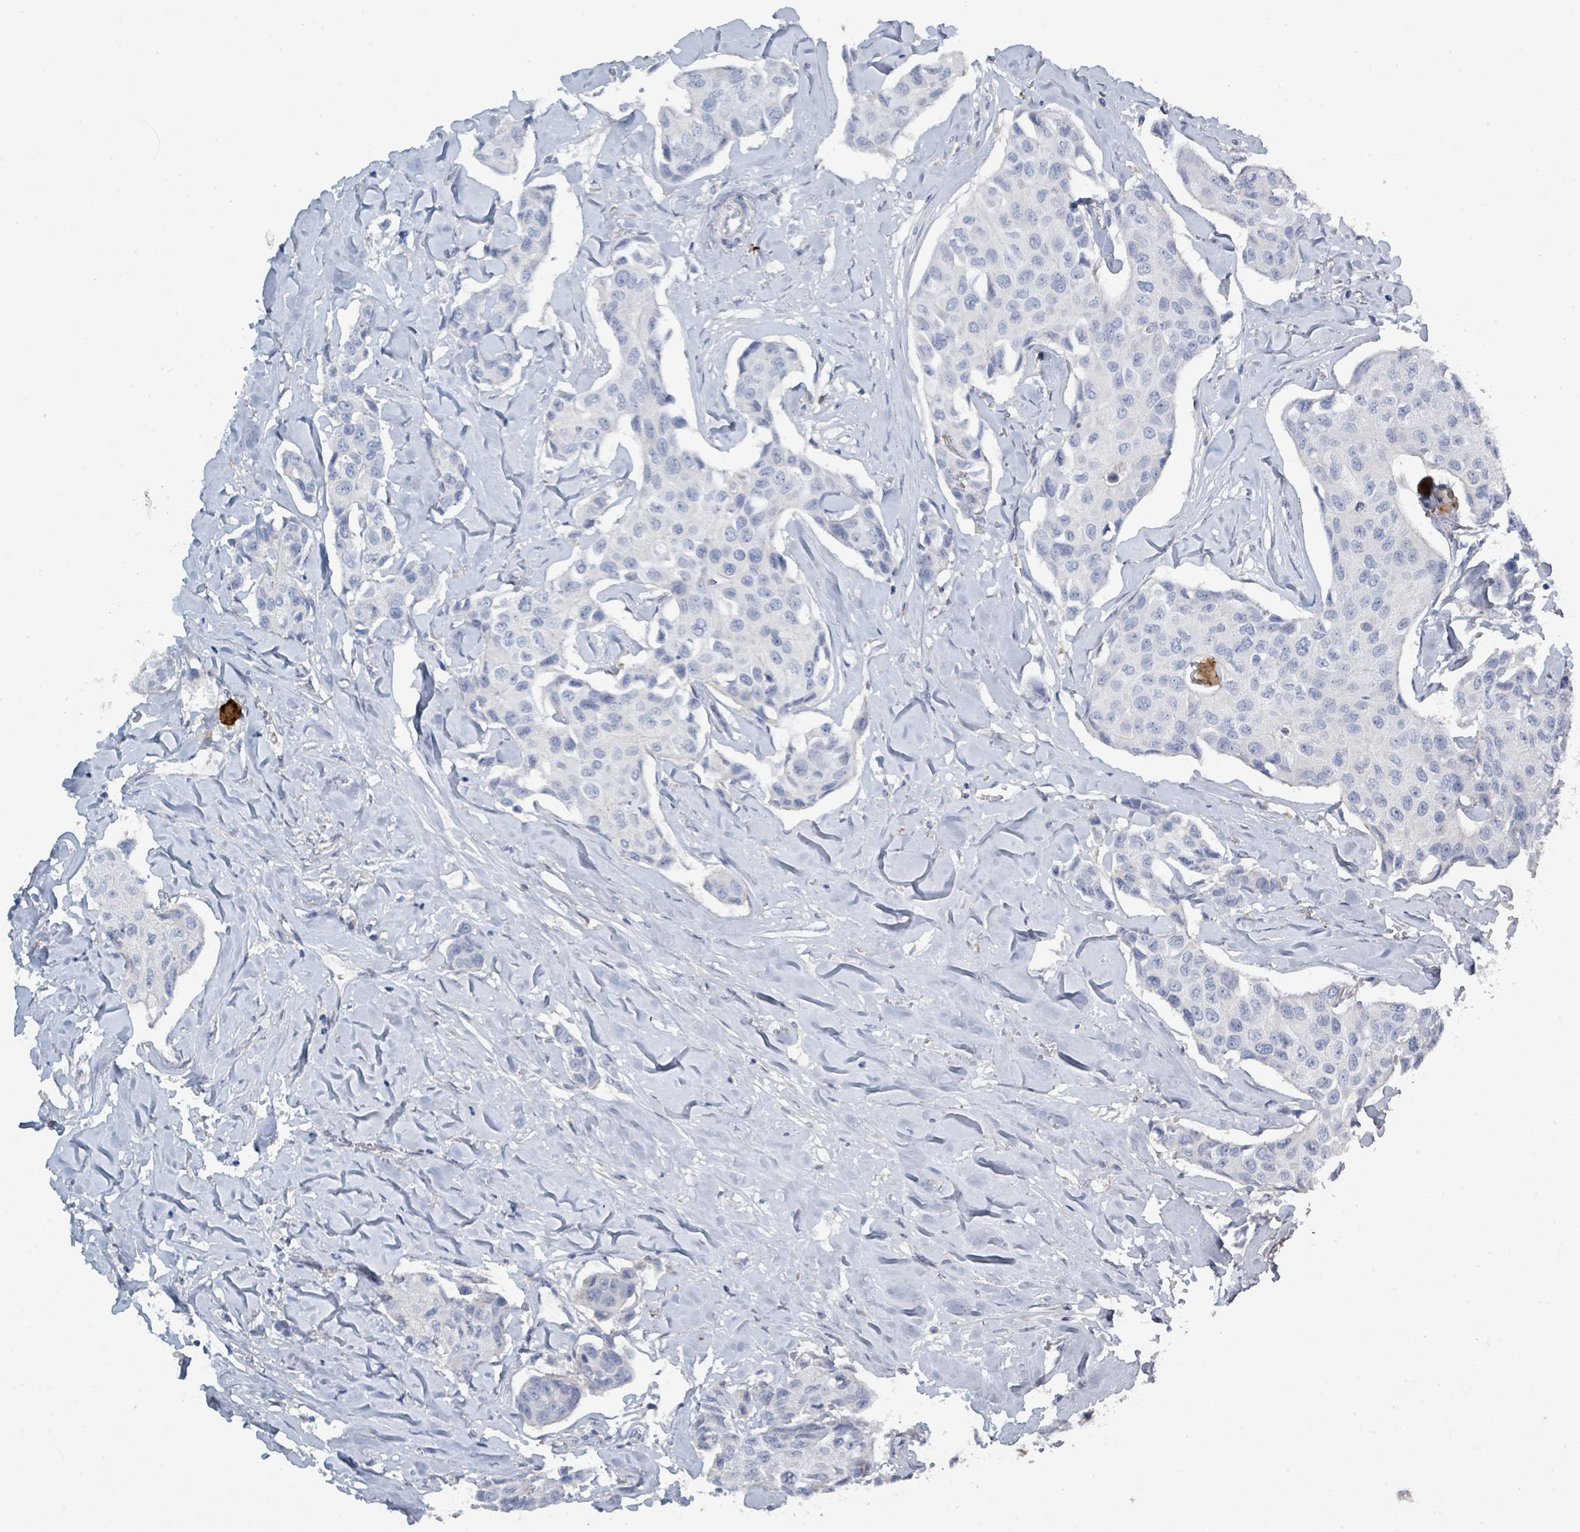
{"staining": {"intensity": "negative", "quantity": "none", "location": "none"}, "tissue": "breast cancer", "cell_type": "Tumor cells", "image_type": "cancer", "snomed": [{"axis": "morphology", "description": "Duct carcinoma"}, {"axis": "topography", "description": "Breast"}], "caption": "The micrograph exhibits no staining of tumor cells in intraductal carcinoma (breast).", "gene": "RAB33B", "patient": {"sex": "female", "age": 80}}